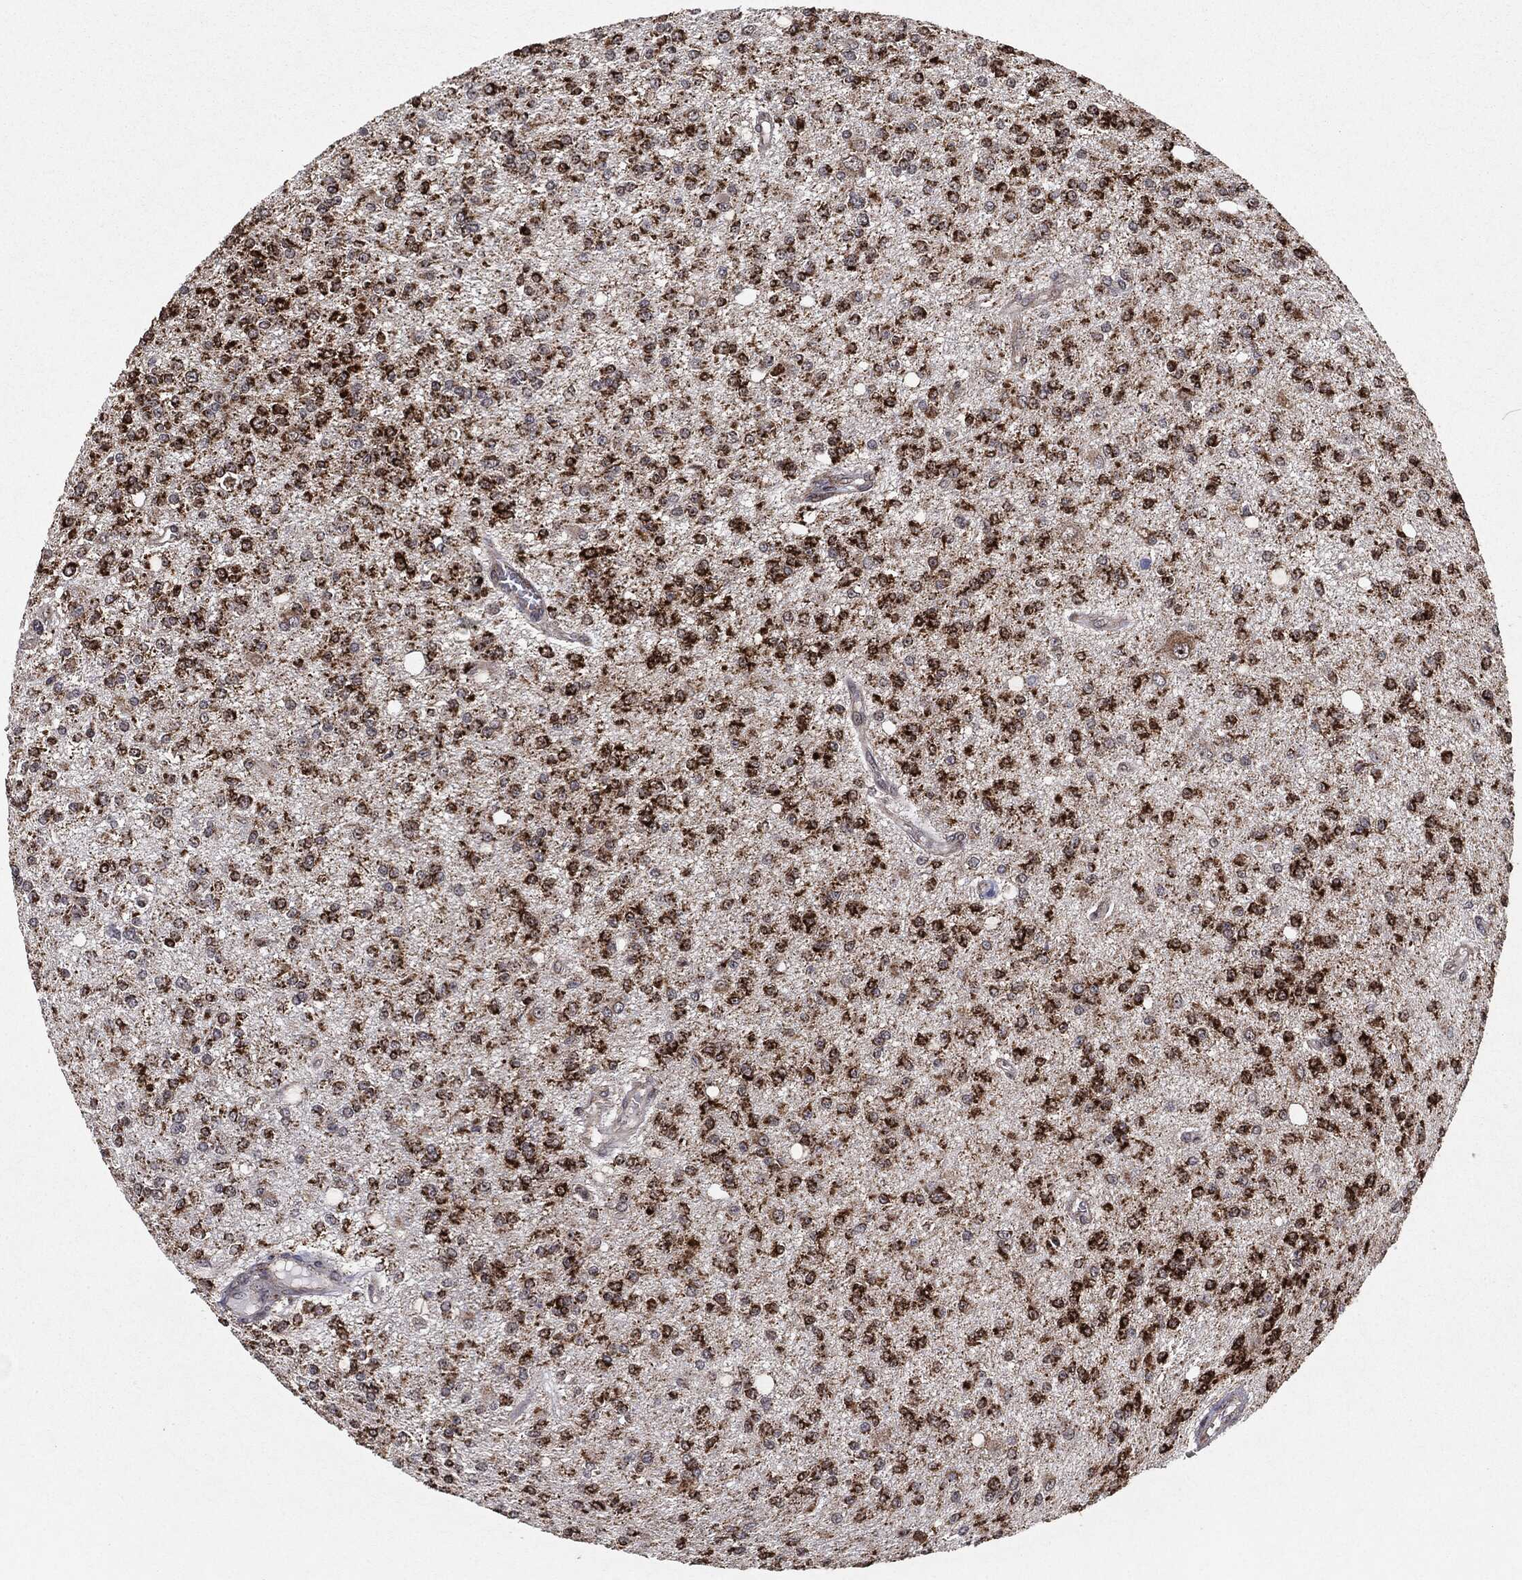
{"staining": {"intensity": "strong", "quantity": ">75%", "location": "cytoplasmic/membranous"}, "tissue": "glioma", "cell_type": "Tumor cells", "image_type": "cancer", "snomed": [{"axis": "morphology", "description": "Glioma, malignant, Low grade"}, {"axis": "topography", "description": "Brain"}], "caption": "Glioma was stained to show a protein in brown. There is high levels of strong cytoplasmic/membranous staining in approximately >75% of tumor cells. The protein of interest is stained brown, and the nuclei are stained in blue (DAB IHC with brightfield microscopy, high magnification).", "gene": "CHCHD2", "patient": {"sex": "male", "age": 67}}